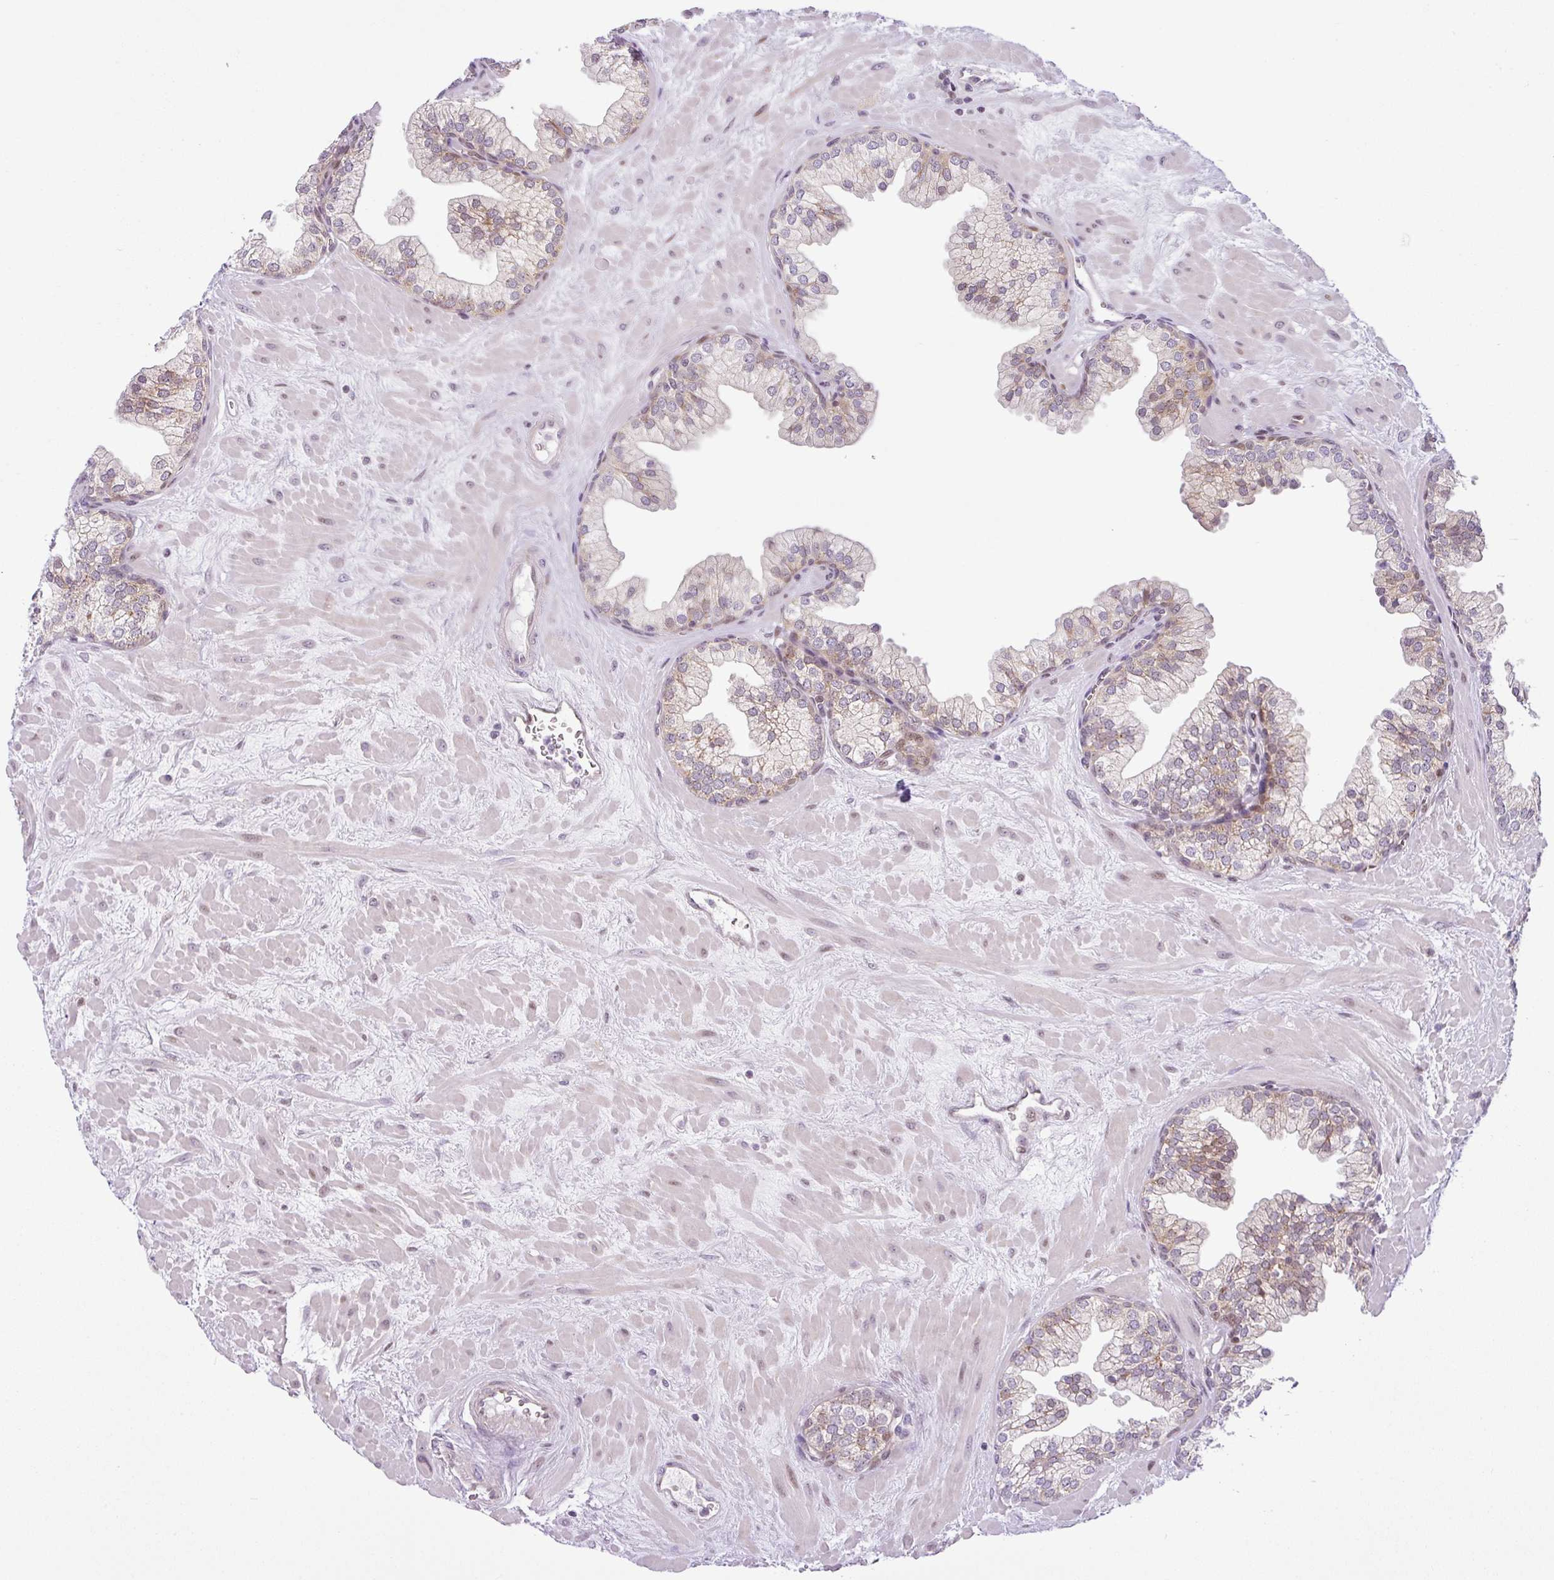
{"staining": {"intensity": "moderate", "quantity": "25%-75%", "location": "cytoplasmic/membranous,nuclear"}, "tissue": "prostate", "cell_type": "Glandular cells", "image_type": "normal", "snomed": [{"axis": "morphology", "description": "Normal tissue, NOS"}, {"axis": "topography", "description": "Prostate"}, {"axis": "topography", "description": "Peripheral nerve tissue"}], "caption": "Approximately 25%-75% of glandular cells in normal prostate exhibit moderate cytoplasmic/membranous,nuclear protein expression as visualized by brown immunohistochemical staining.", "gene": "NDUFB2", "patient": {"sex": "male", "age": 61}}